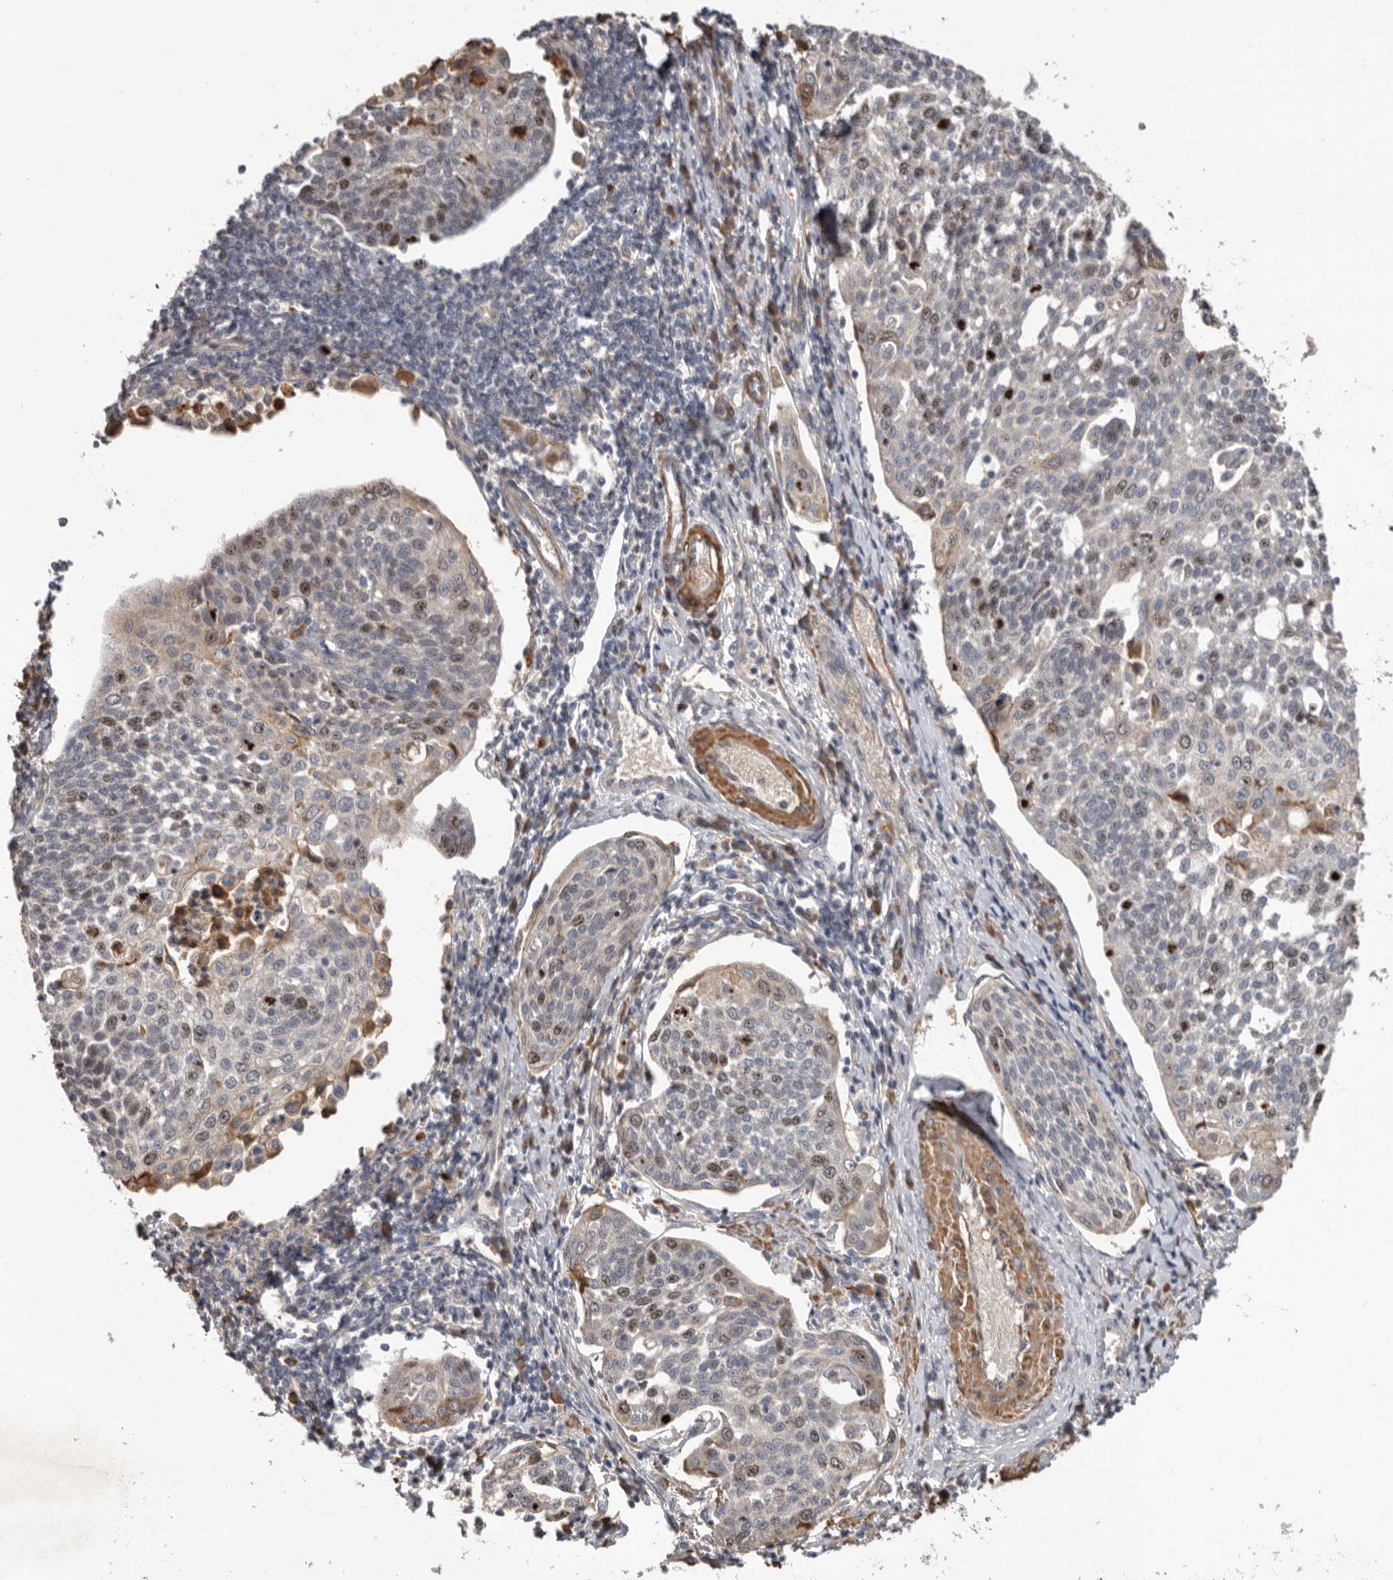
{"staining": {"intensity": "moderate", "quantity": "<25%", "location": "nuclear"}, "tissue": "cervical cancer", "cell_type": "Tumor cells", "image_type": "cancer", "snomed": [{"axis": "morphology", "description": "Squamous cell carcinoma, NOS"}, {"axis": "topography", "description": "Cervix"}], "caption": "Cervical squamous cell carcinoma stained with DAB (3,3'-diaminobenzidine) immunohistochemistry exhibits low levels of moderate nuclear positivity in about <25% of tumor cells. Nuclei are stained in blue.", "gene": "CDCA8", "patient": {"sex": "female", "age": 34}}